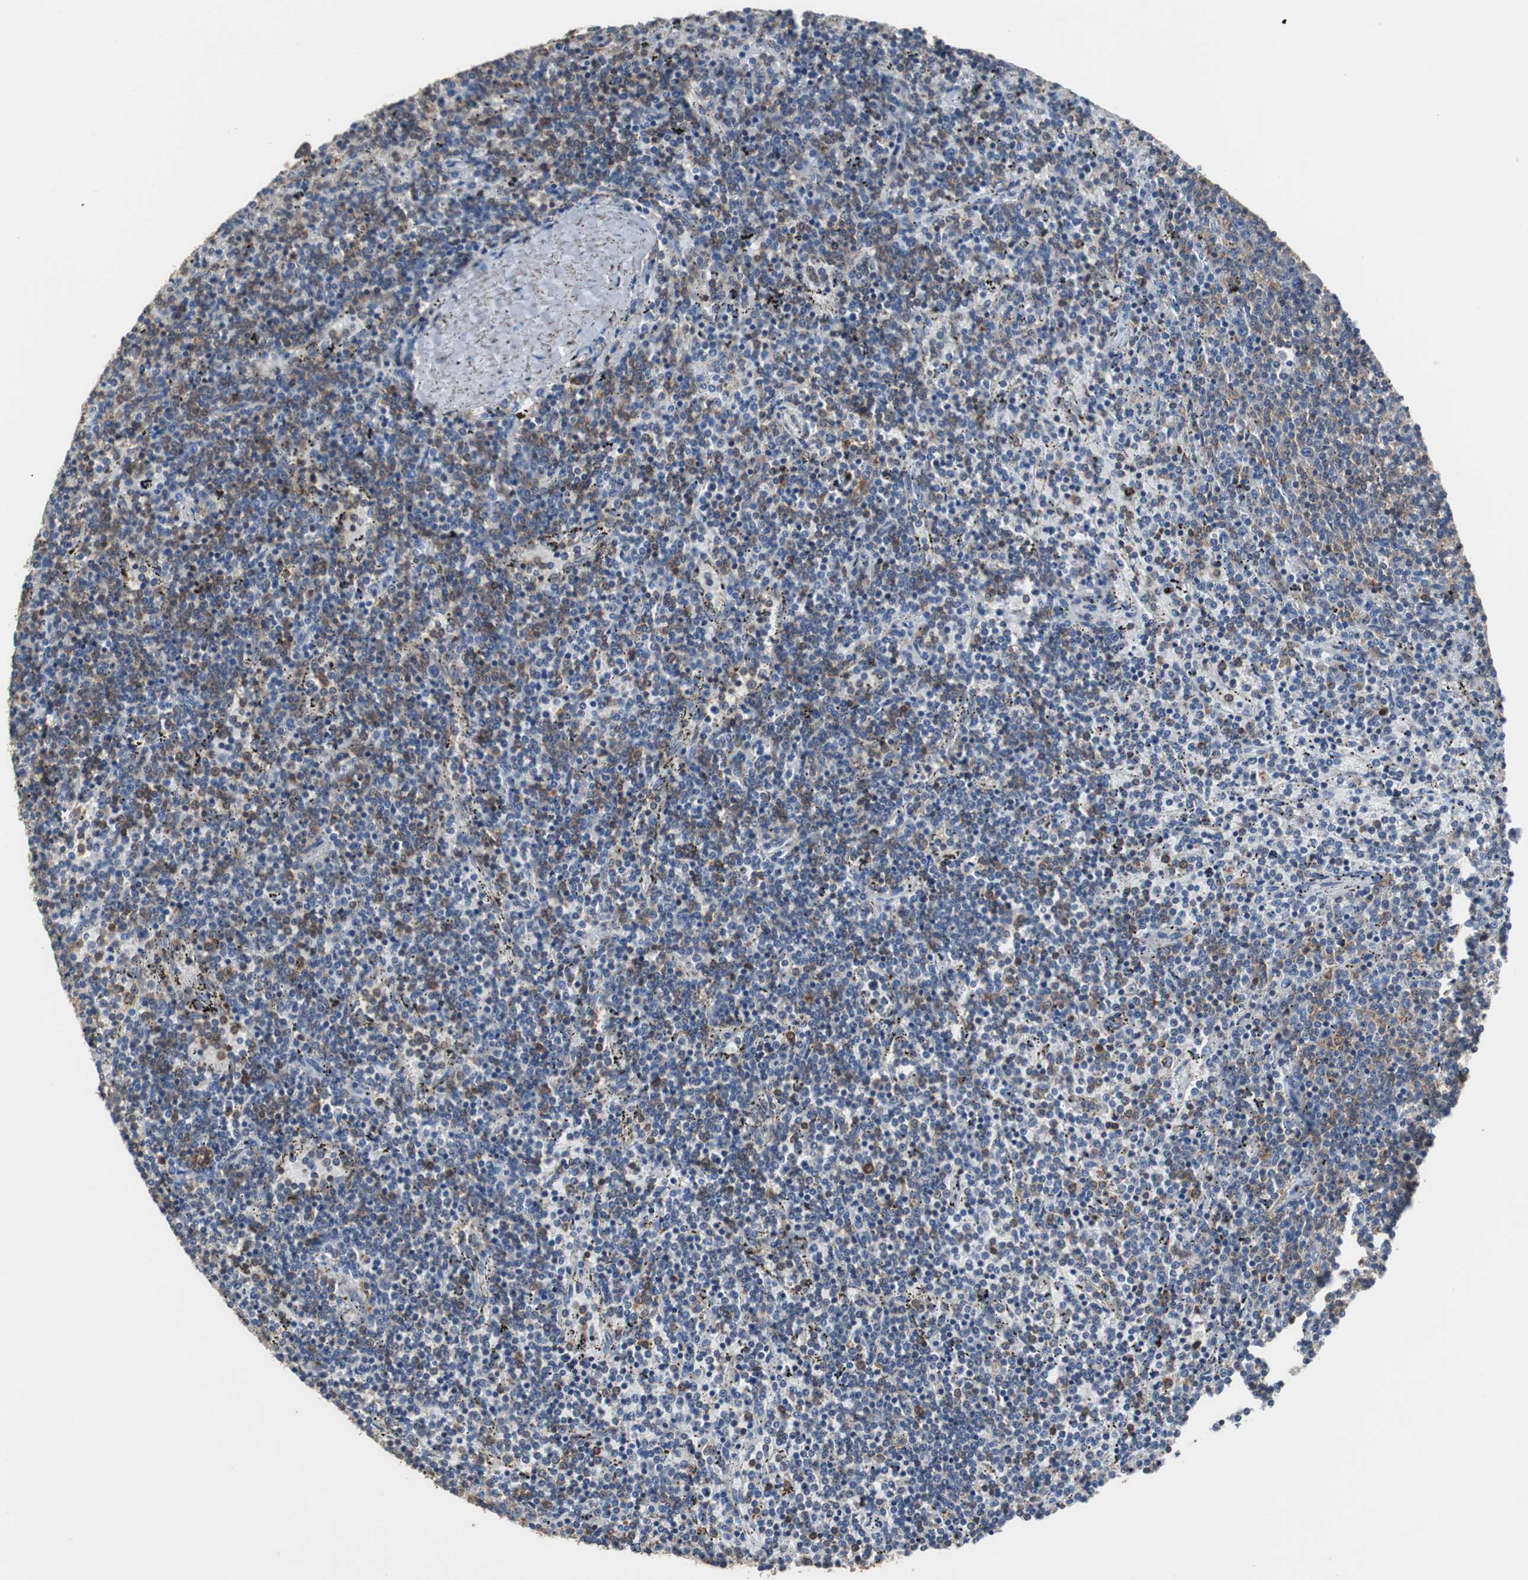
{"staining": {"intensity": "moderate", "quantity": "<25%", "location": "cytoplasmic/membranous"}, "tissue": "lymphoma", "cell_type": "Tumor cells", "image_type": "cancer", "snomed": [{"axis": "morphology", "description": "Malignant lymphoma, non-Hodgkin's type, Low grade"}, {"axis": "topography", "description": "Spleen"}], "caption": "Lymphoma stained for a protein demonstrates moderate cytoplasmic/membranous positivity in tumor cells.", "gene": "USP10", "patient": {"sex": "female", "age": 50}}